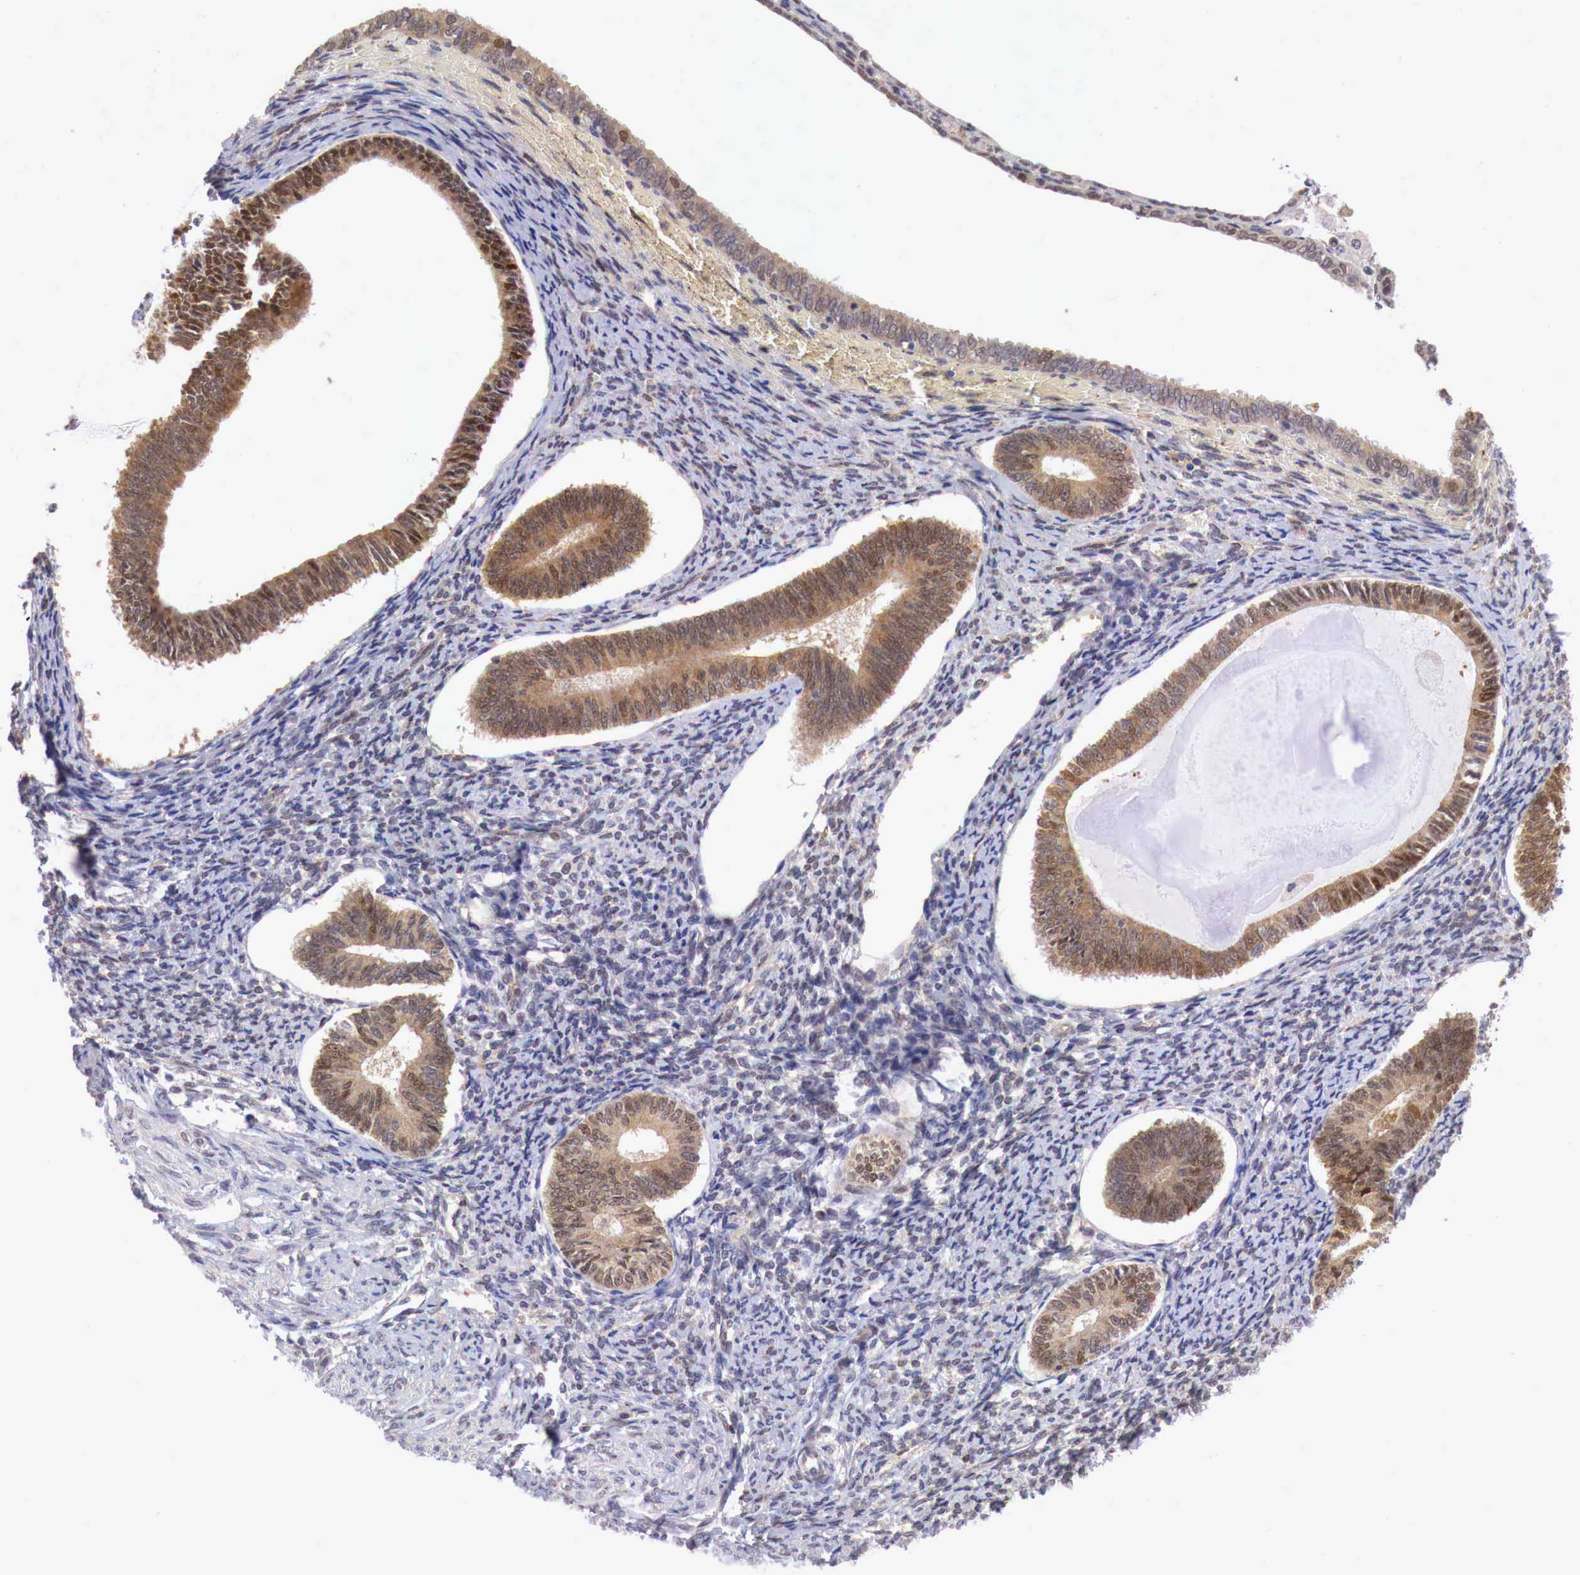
{"staining": {"intensity": "weak", "quantity": "<25%", "location": "nuclear"}, "tissue": "endometrium", "cell_type": "Cells in endometrial stroma", "image_type": "normal", "snomed": [{"axis": "morphology", "description": "Normal tissue, NOS"}, {"axis": "topography", "description": "Endometrium"}], "caption": "A photomicrograph of endometrium stained for a protein exhibits no brown staining in cells in endometrial stroma.", "gene": "PABIR2", "patient": {"sex": "female", "age": 82}}